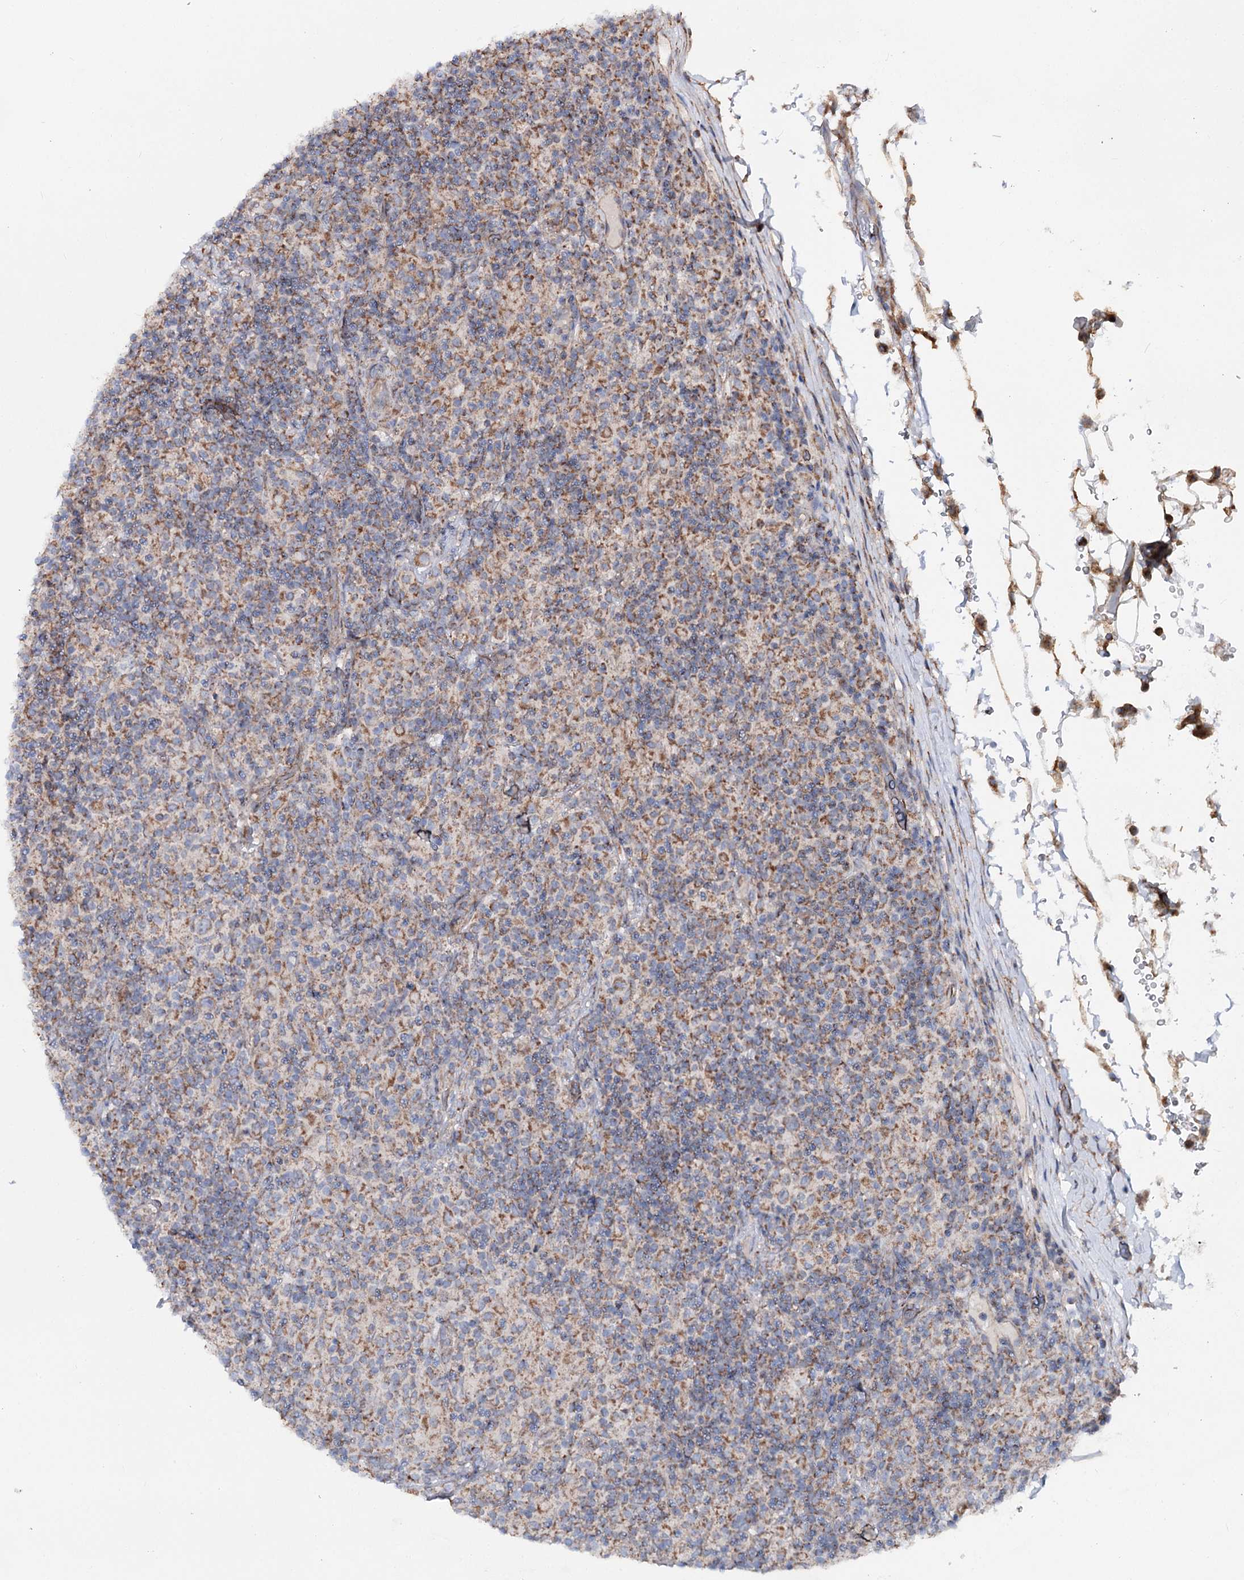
{"staining": {"intensity": "weak", "quantity": ">75%", "location": "cytoplasmic/membranous"}, "tissue": "lymphoma", "cell_type": "Tumor cells", "image_type": "cancer", "snomed": [{"axis": "morphology", "description": "Hodgkin's disease, NOS"}, {"axis": "topography", "description": "Lymph node"}], "caption": "This is an image of IHC staining of Hodgkin's disease, which shows weak expression in the cytoplasmic/membranous of tumor cells.", "gene": "MSANTD2", "patient": {"sex": "male", "age": 70}}